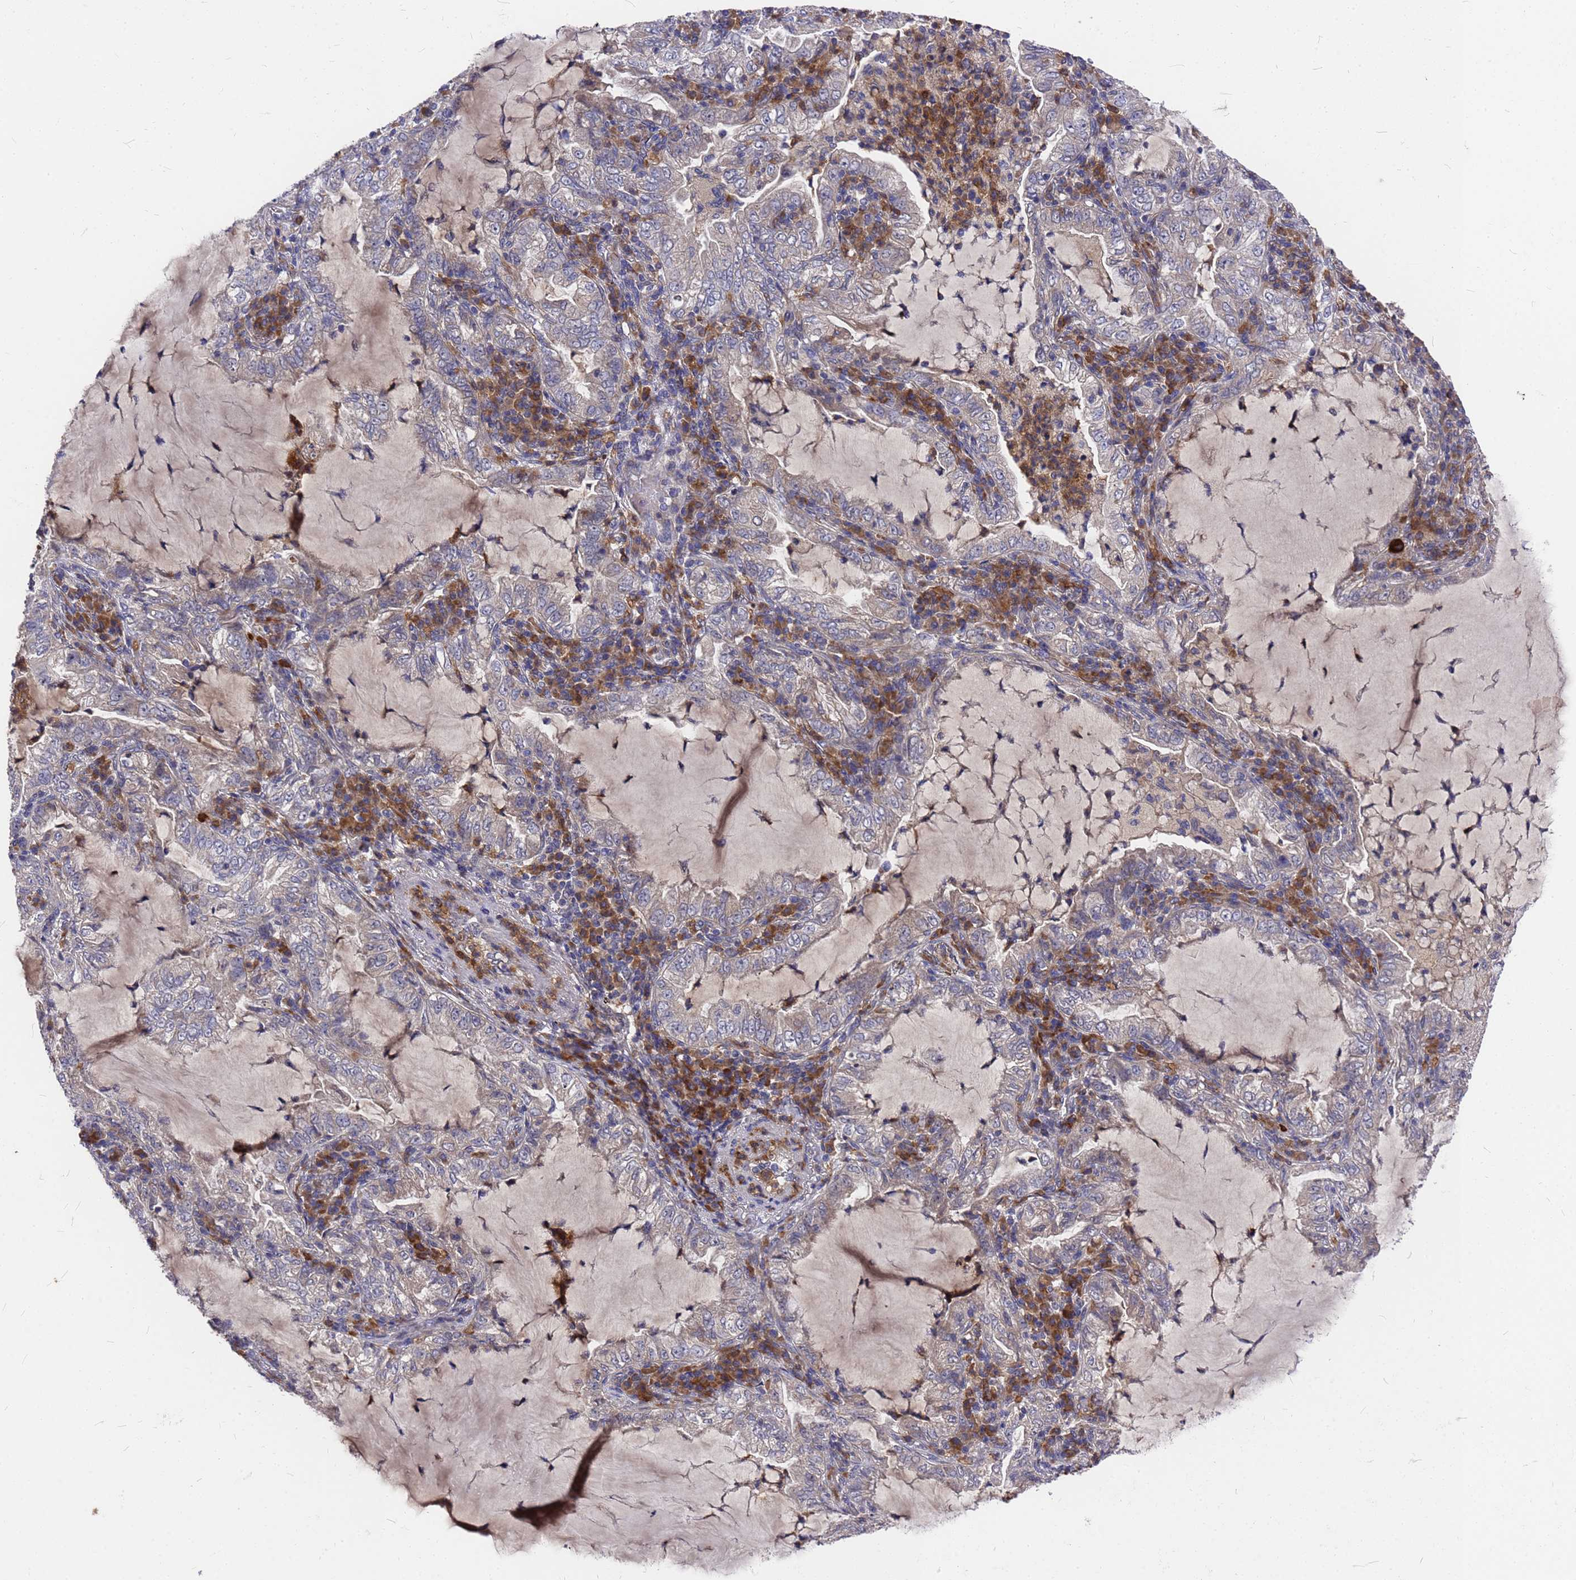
{"staining": {"intensity": "negative", "quantity": "none", "location": "none"}, "tissue": "lung cancer", "cell_type": "Tumor cells", "image_type": "cancer", "snomed": [{"axis": "morphology", "description": "Adenocarcinoma, NOS"}, {"axis": "topography", "description": "Lung"}], "caption": "An image of adenocarcinoma (lung) stained for a protein exhibits no brown staining in tumor cells.", "gene": "ZNF717", "patient": {"sex": "female", "age": 73}}